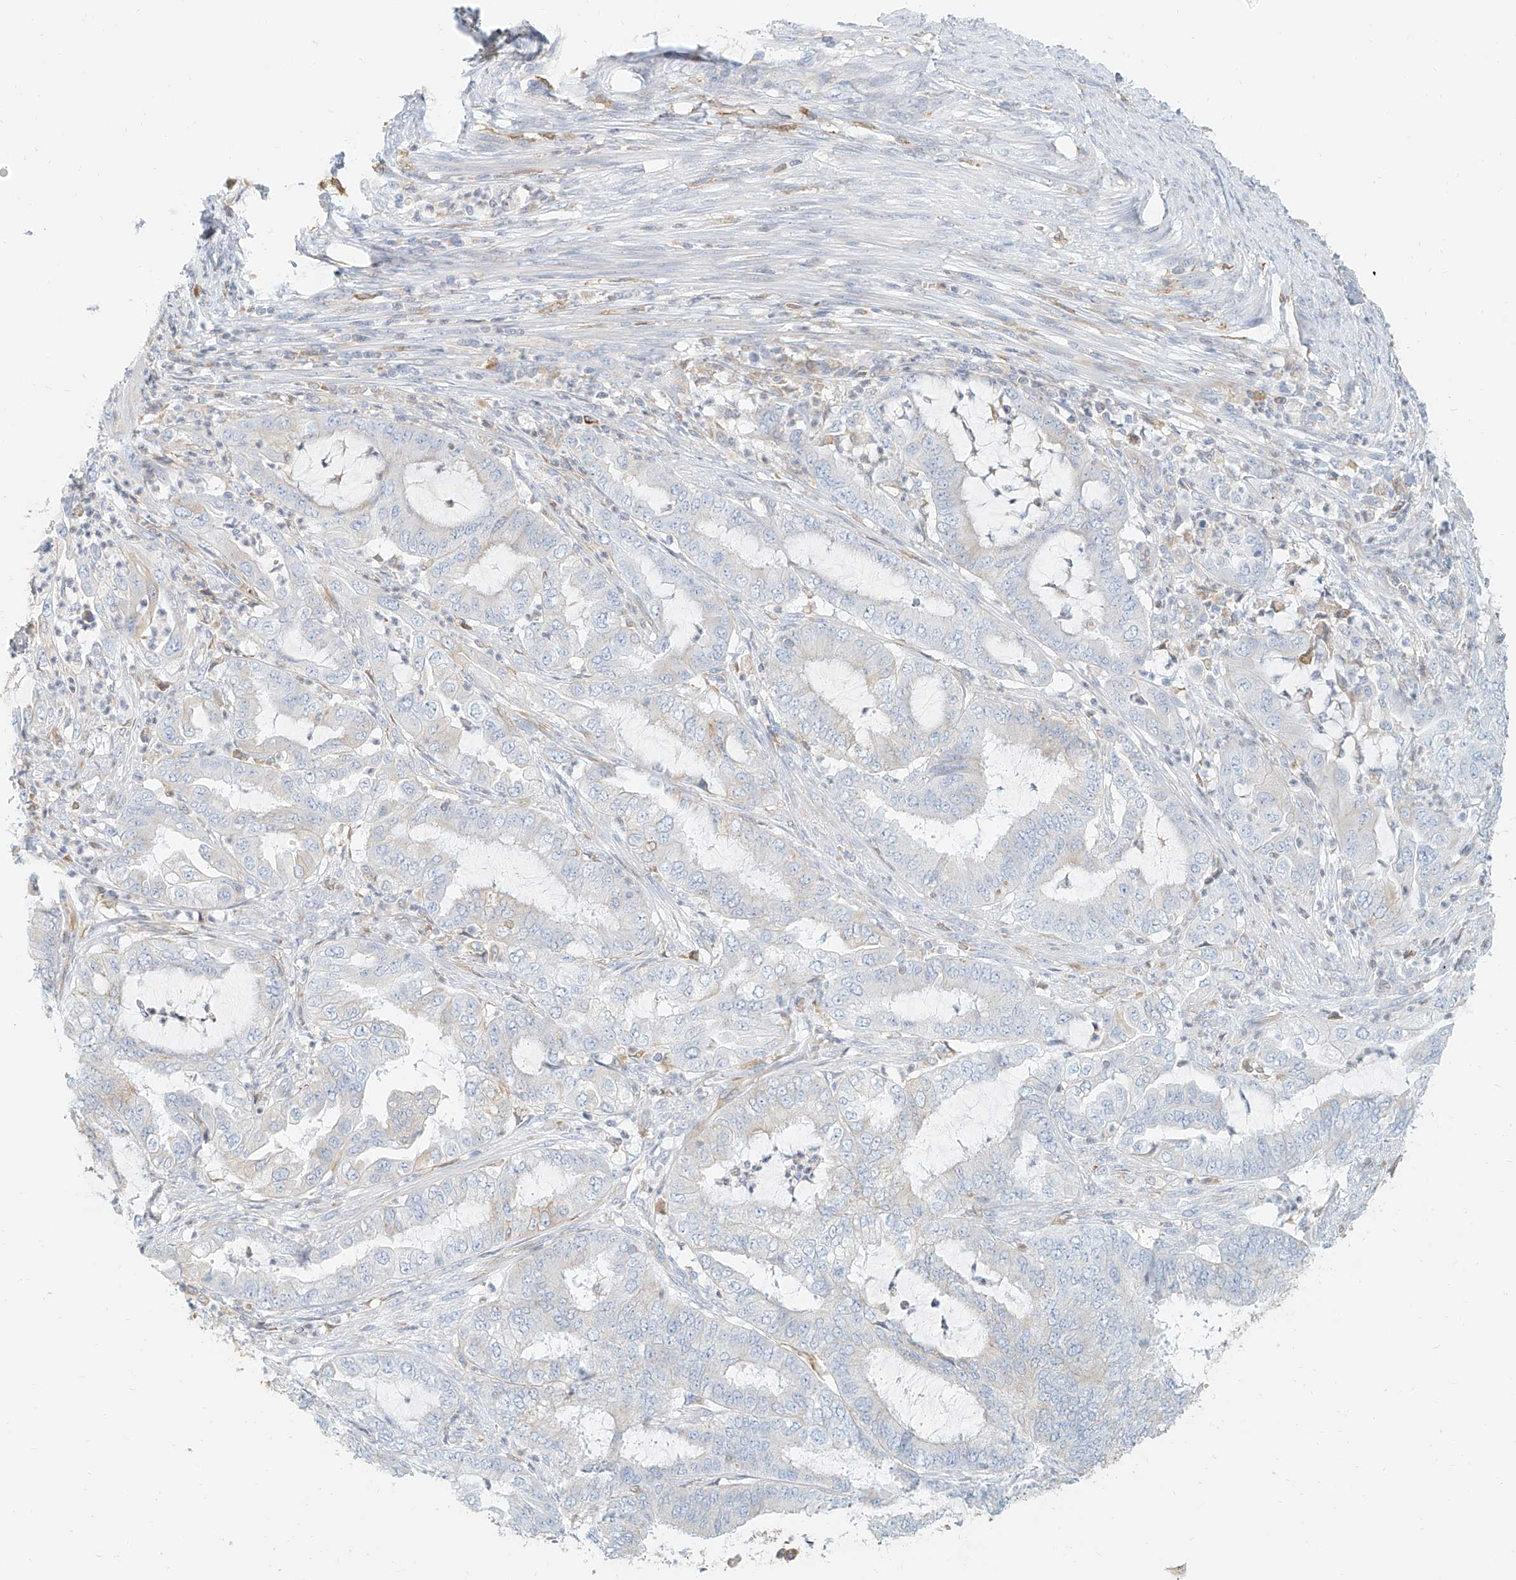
{"staining": {"intensity": "negative", "quantity": "none", "location": "none"}, "tissue": "endometrial cancer", "cell_type": "Tumor cells", "image_type": "cancer", "snomed": [{"axis": "morphology", "description": "Adenocarcinoma, NOS"}, {"axis": "topography", "description": "Endometrium"}], "caption": "Tumor cells show no significant expression in endometrial cancer (adenocarcinoma).", "gene": "DHRS7", "patient": {"sex": "female", "age": 51}}